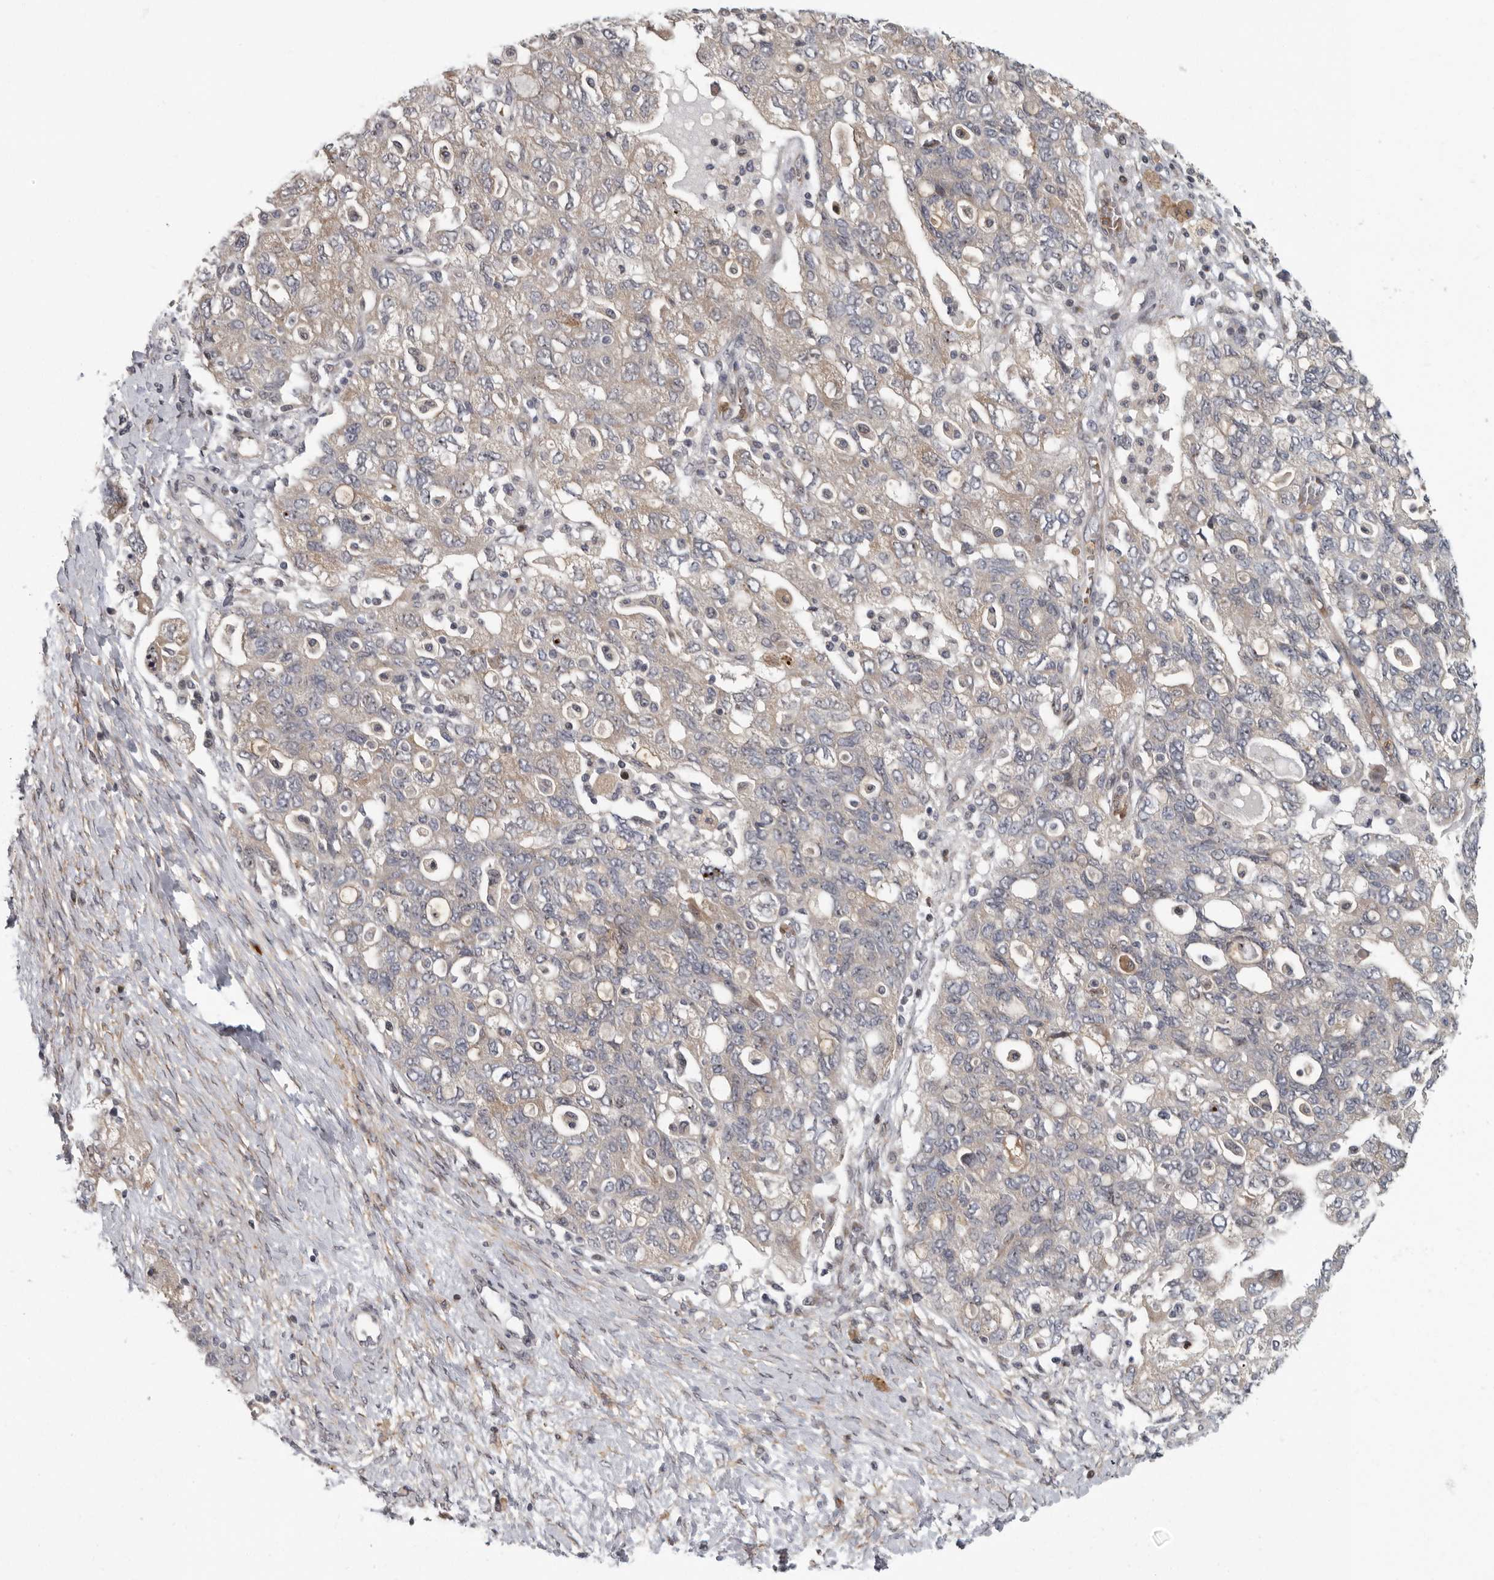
{"staining": {"intensity": "weak", "quantity": "25%-75%", "location": "cytoplasmic/membranous"}, "tissue": "ovarian cancer", "cell_type": "Tumor cells", "image_type": "cancer", "snomed": [{"axis": "morphology", "description": "Carcinoma, NOS"}, {"axis": "morphology", "description": "Cystadenocarcinoma, serous, NOS"}, {"axis": "topography", "description": "Ovary"}], "caption": "Brown immunohistochemical staining in serous cystadenocarcinoma (ovarian) exhibits weak cytoplasmic/membranous expression in approximately 25%-75% of tumor cells. (Stains: DAB (3,3'-diaminobenzidine) in brown, nuclei in blue, Microscopy: brightfield microscopy at high magnification).", "gene": "PDCD11", "patient": {"sex": "female", "age": 69}}